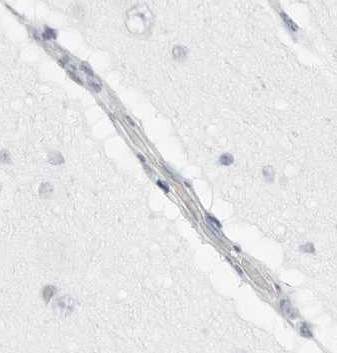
{"staining": {"intensity": "negative", "quantity": "none", "location": "none"}, "tissue": "cerebral cortex", "cell_type": "Endothelial cells", "image_type": "normal", "snomed": [{"axis": "morphology", "description": "Normal tissue, NOS"}, {"axis": "morphology", "description": "Developmental malformation"}, {"axis": "topography", "description": "Cerebral cortex"}], "caption": "DAB immunohistochemical staining of unremarkable cerebral cortex shows no significant positivity in endothelial cells. (DAB (3,3'-diaminobenzidine) immunohistochemistry (IHC) with hematoxylin counter stain).", "gene": "THEM4", "patient": {"sex": "female", "age": 30}}